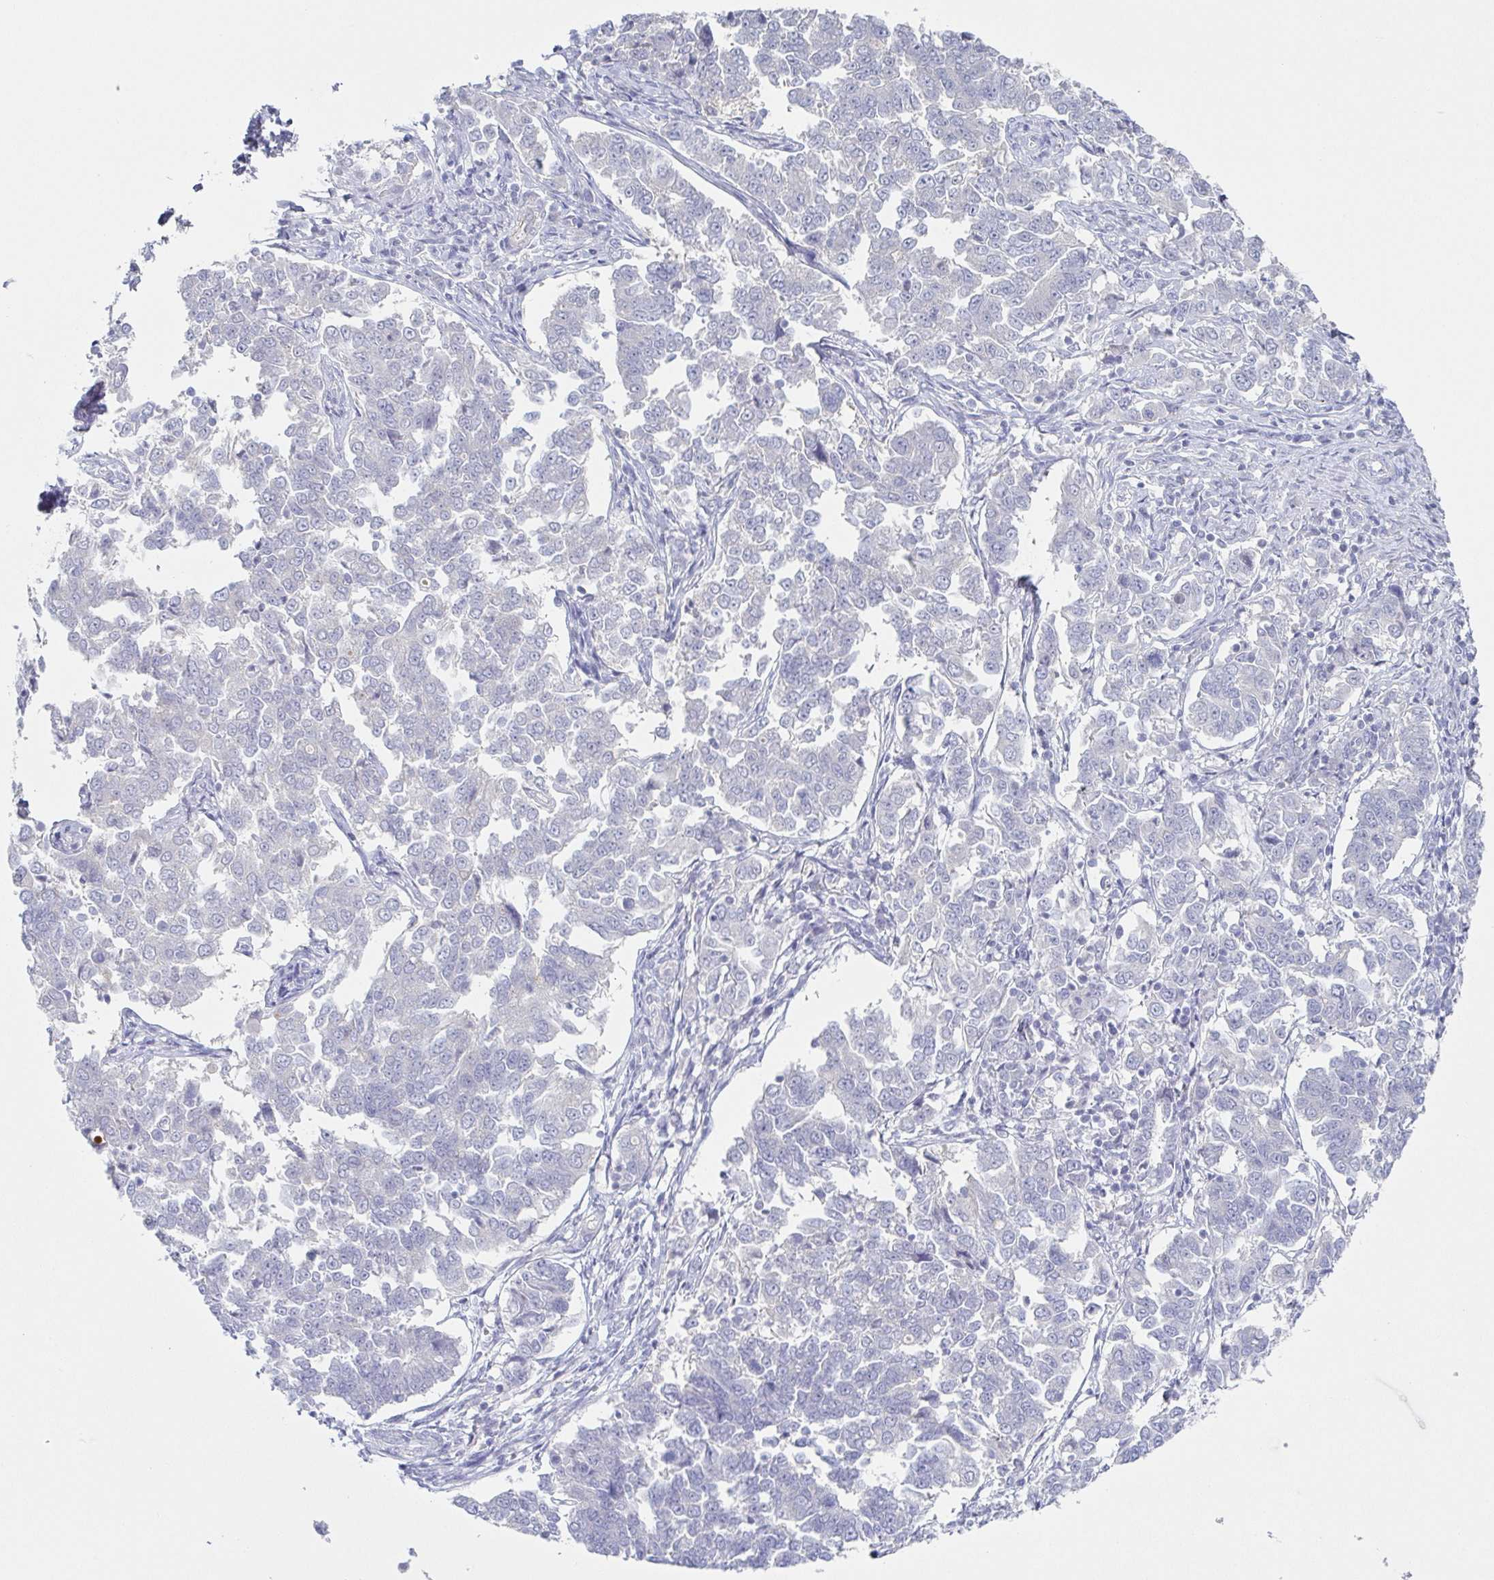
{"staining": {"intensity": "negative", "quantity": "none", "location": "none"}, "tissue": "endometrial cancer", "cell_type": "Tumor cells", "image_type": "cancer", "snomed": [{"axis": "morphology", "description": "Adenocarcinoma, NOS"}, {"axis": "topography", "description": "Endometrium"}], "caption": "Adenocarcinoma (endometrial) stained for a protein using immunohistochemistry displays no expression tumor cells.", "gene": "HTR2A", "patient": {"sex": "female", "age": 43}}